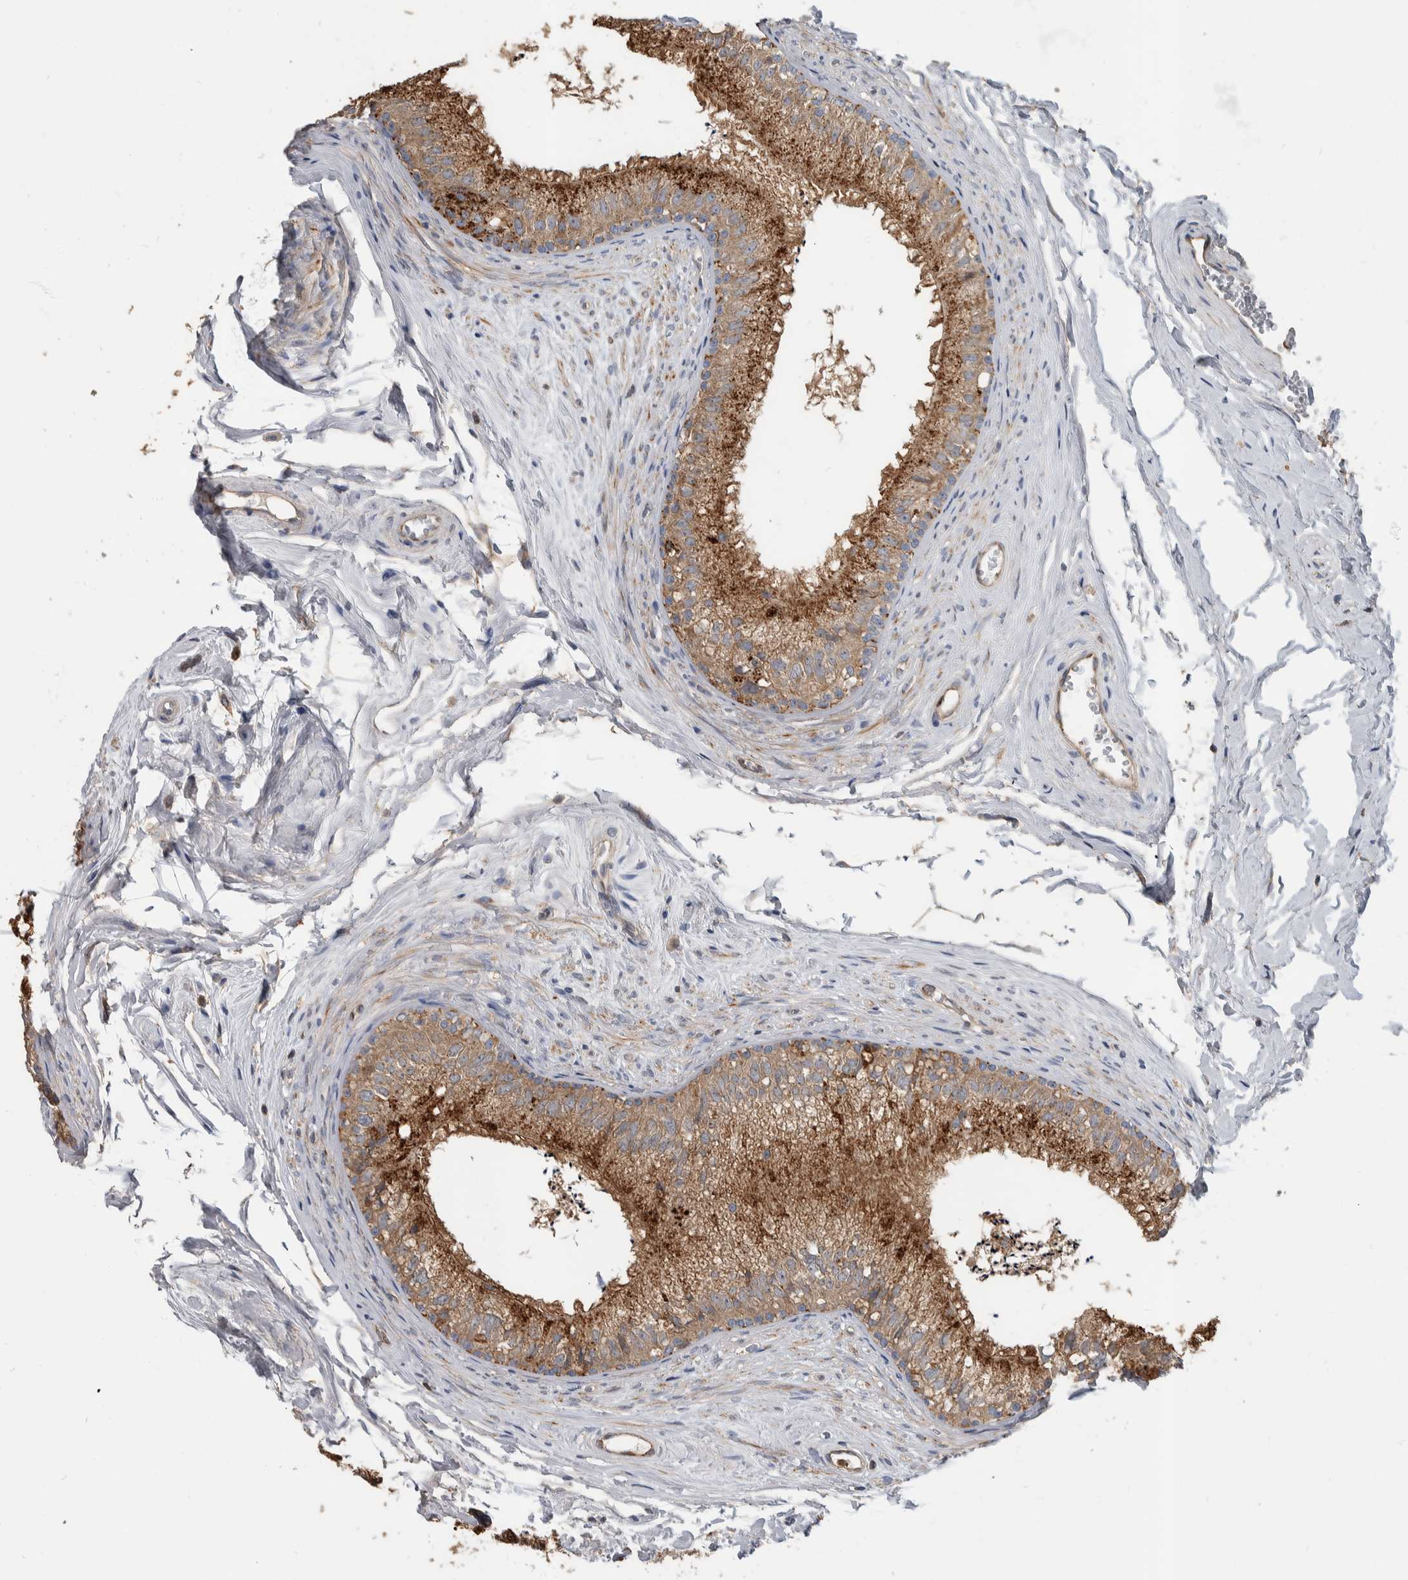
{"staining": {"intensity": "moderate", "quantity": ">75%", "location": "cytoplasmic/membranous"}, "tissue": "epididymis", "cell_type": "Glandular cells", "image_type": "normal", "snomed": [{"axis": "morphology", "description": "Normal tissue, NOS"}, {"axis": "topography", "description": "Epididymis"}], "caption": "Immunohistochemical staining of benign human epididymis displays >75% levels of moderate cytoplasmic/membranous protein positivity in about >75% of glandular cells. Ihc stains the protein of interest in brown and the nuclei are stained blue.", "gene": "SDCBP", "patient": {"sex": "male", "age": 56}}